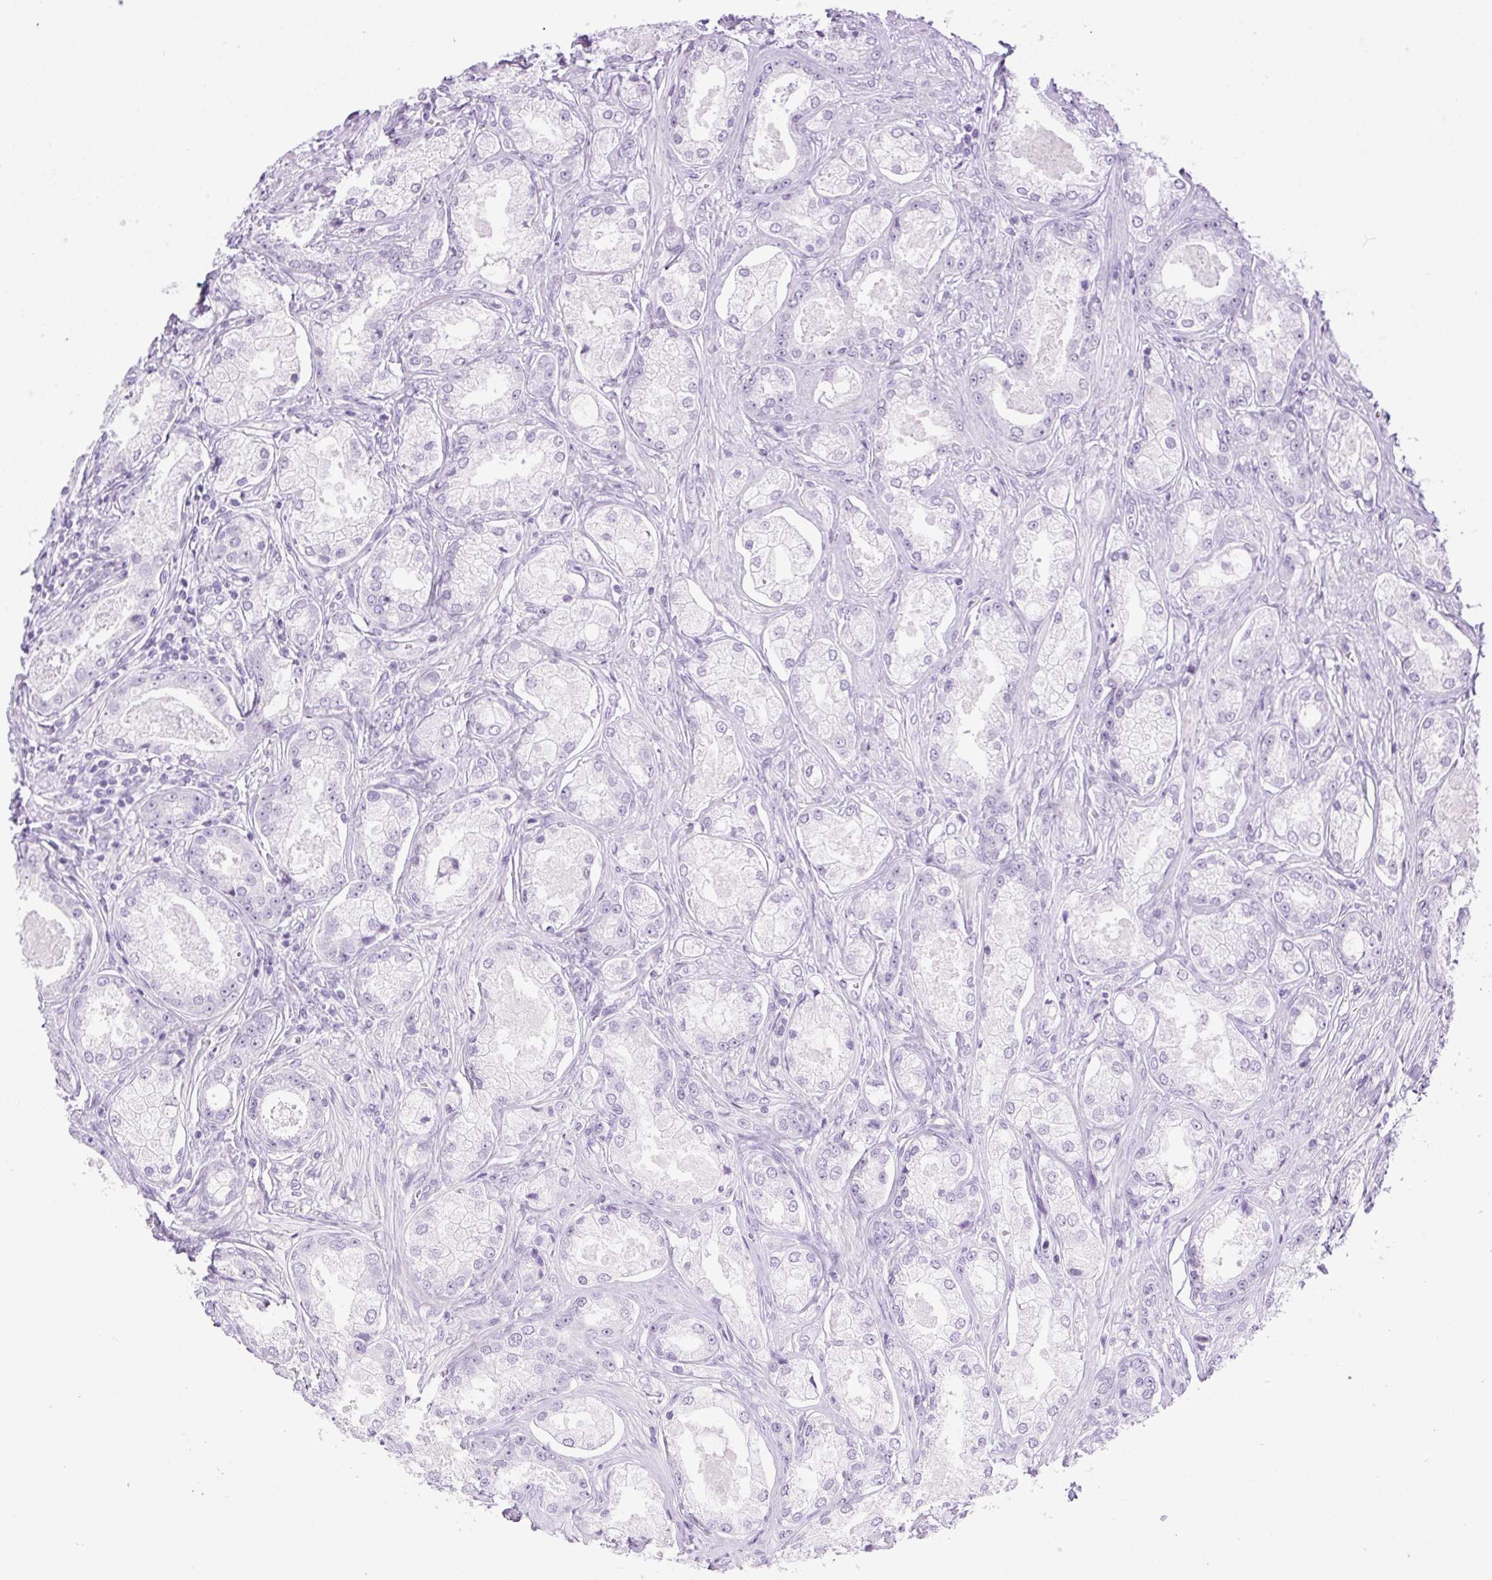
{"staining": {"intensity": "negative", "quantity": "none", "location": "none"}, "tissue": "prostate cancer", "cell_type": "Tumor cells", "image_type": "cancer", "snomed": [{"axis": "morphology", "description": "Adenocarcinoma, Low grade"}, {"axis": "topography", "description": "Prostate"}], "caption": "Immunohistochemistry (IHC) of prostate low-grade adenocarcinoma reveals no positivity in tumor cells.", "gene": "SPRR4", "patient": {"sex": "male", "age": 68}}